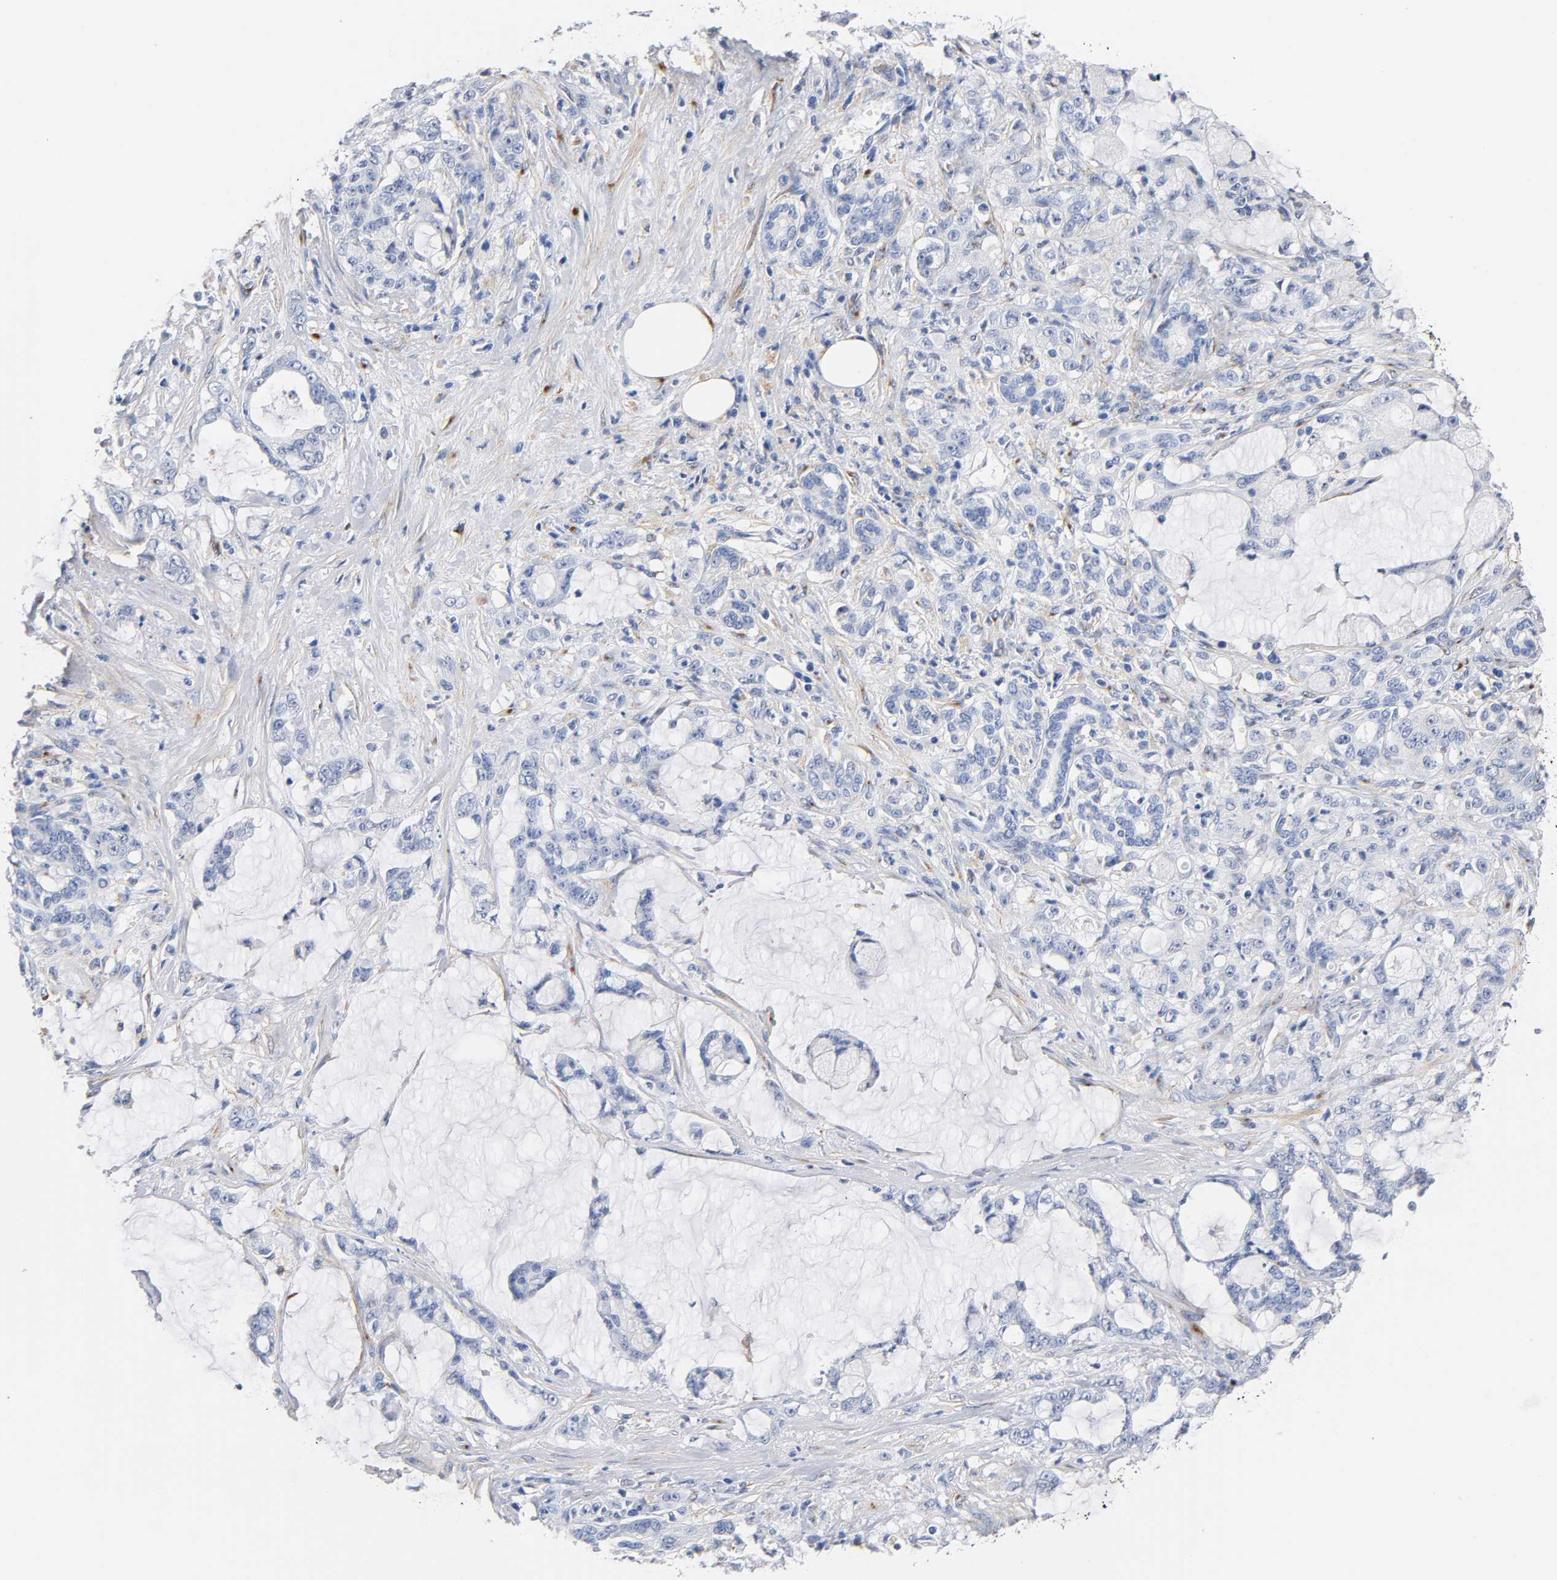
{"staining": {"intensity": "negative", "quantity": "none", "location": "none"}, "tissue": "pancreatic cancer", "cell_type": "Tumor cells", "image_type": "cancer", "snomed": [{"axis": "morphology", "description": "Adenocarcinoma, NOS"}, {"axis": "topography", "description": "Pancreas"}], "caption": "IHC histopathology image of neoplastic tissue: pancreatic cancer (adenocarcinoma) stained with DAB shows no significant protein expression in tumor cells.", "gene": "LRP1", "patient": {"sex": "female", "age": 73}}